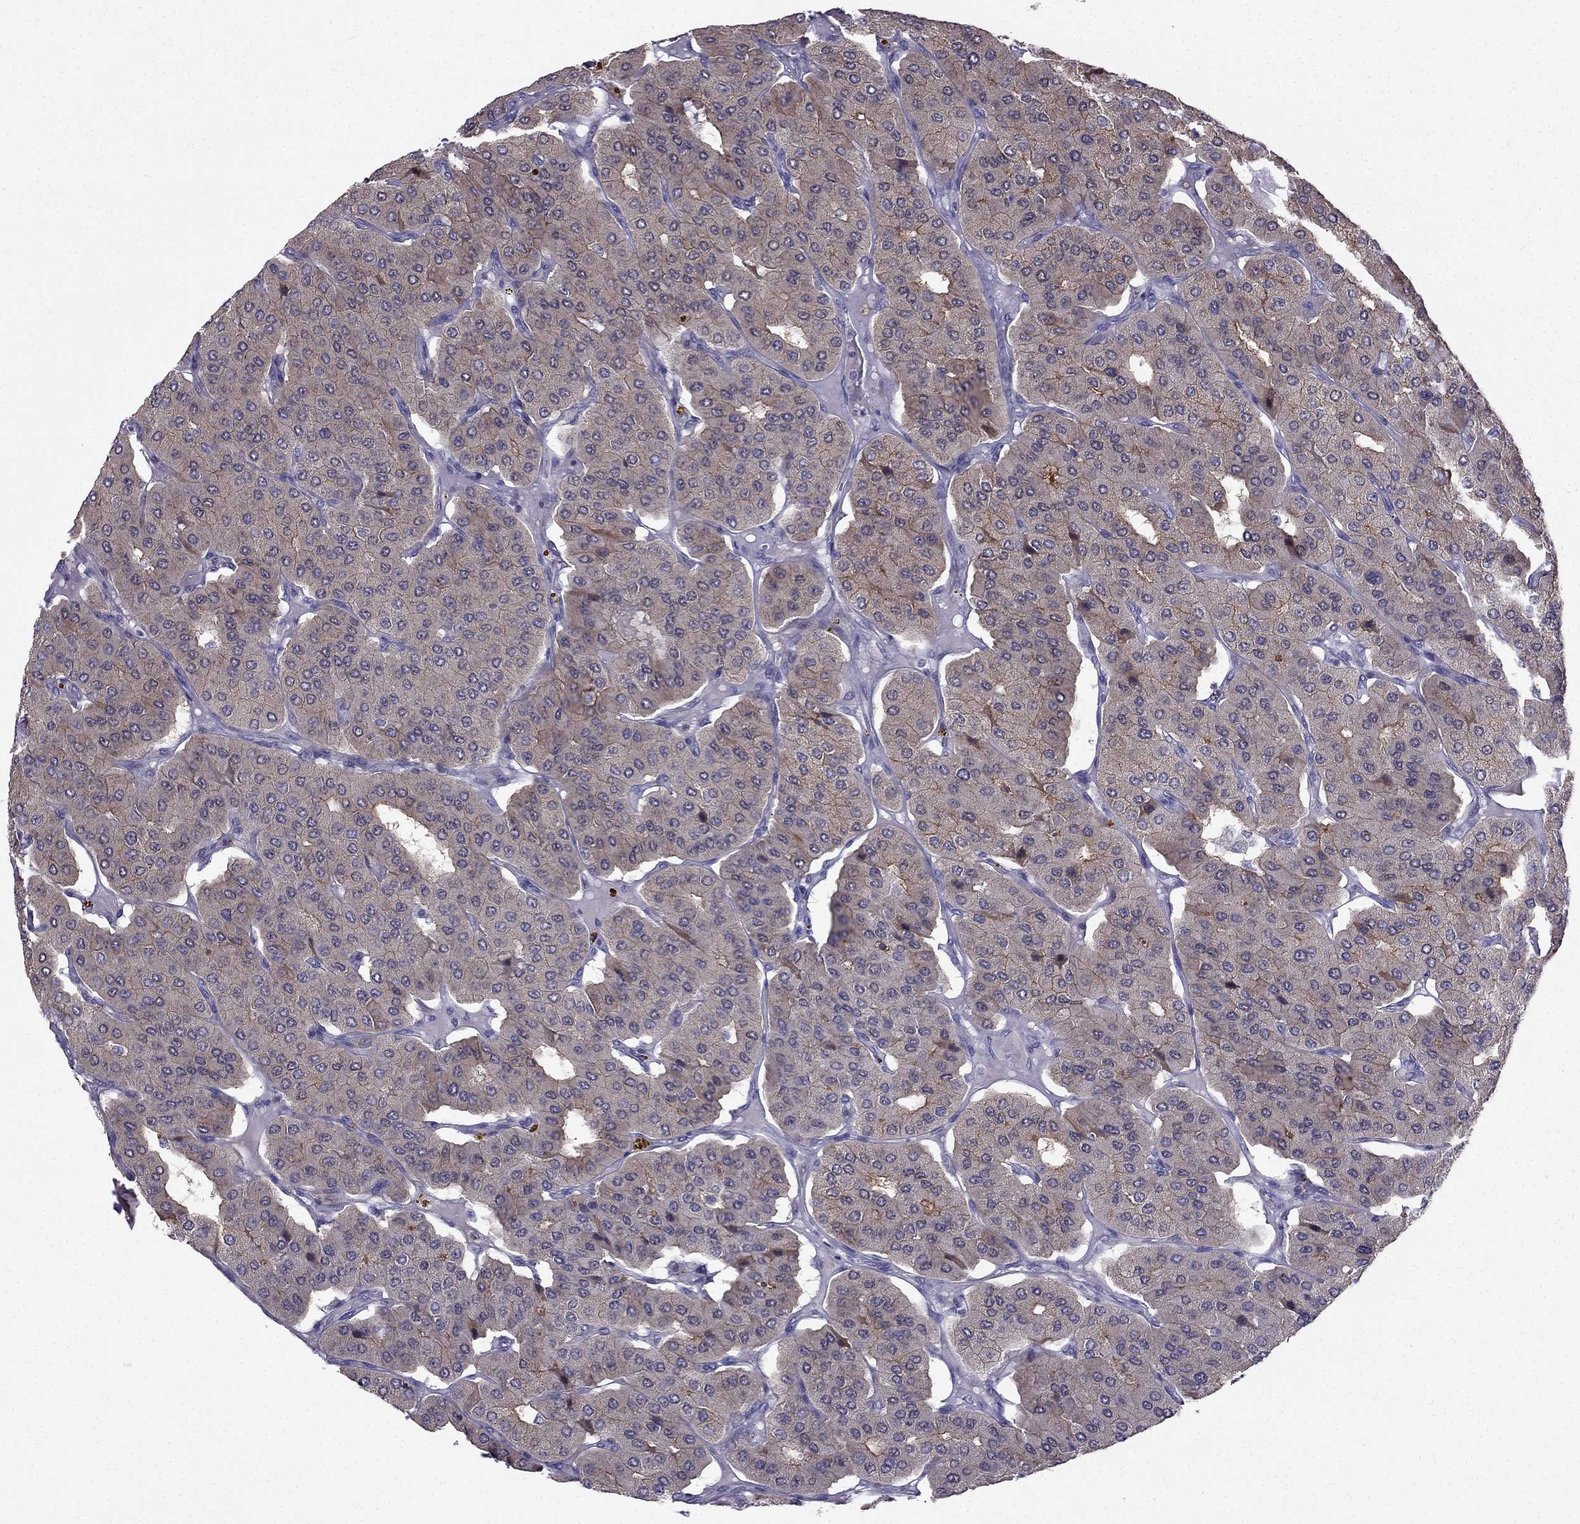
{"staining": {"intensity": "strong", "quantity": "25%-75%", "location": "cytoplasmic/membranous"}, "tissue": "parathyroid gland", "cell_type": "Glandular cells", "image_type": "normal", "snomed": [{"axis": "morphology", "description": "Normal tissue, NOS"}, {"axis": "morphology", "description": "Adenoma, NOS"}, {"axis": "topography", "description": "Parathyroid gland"}], "caption": "This histopathology image reveals unremarkable parathyroid gland stained with IHC to label a protein in brown. The cytoplasmic/membranous of glandular cells show strong positivity for the protein. Nuclei are counter-stained blue.", "gene": "AS3MT", "patient": {"sex": "female", "age": 86}}